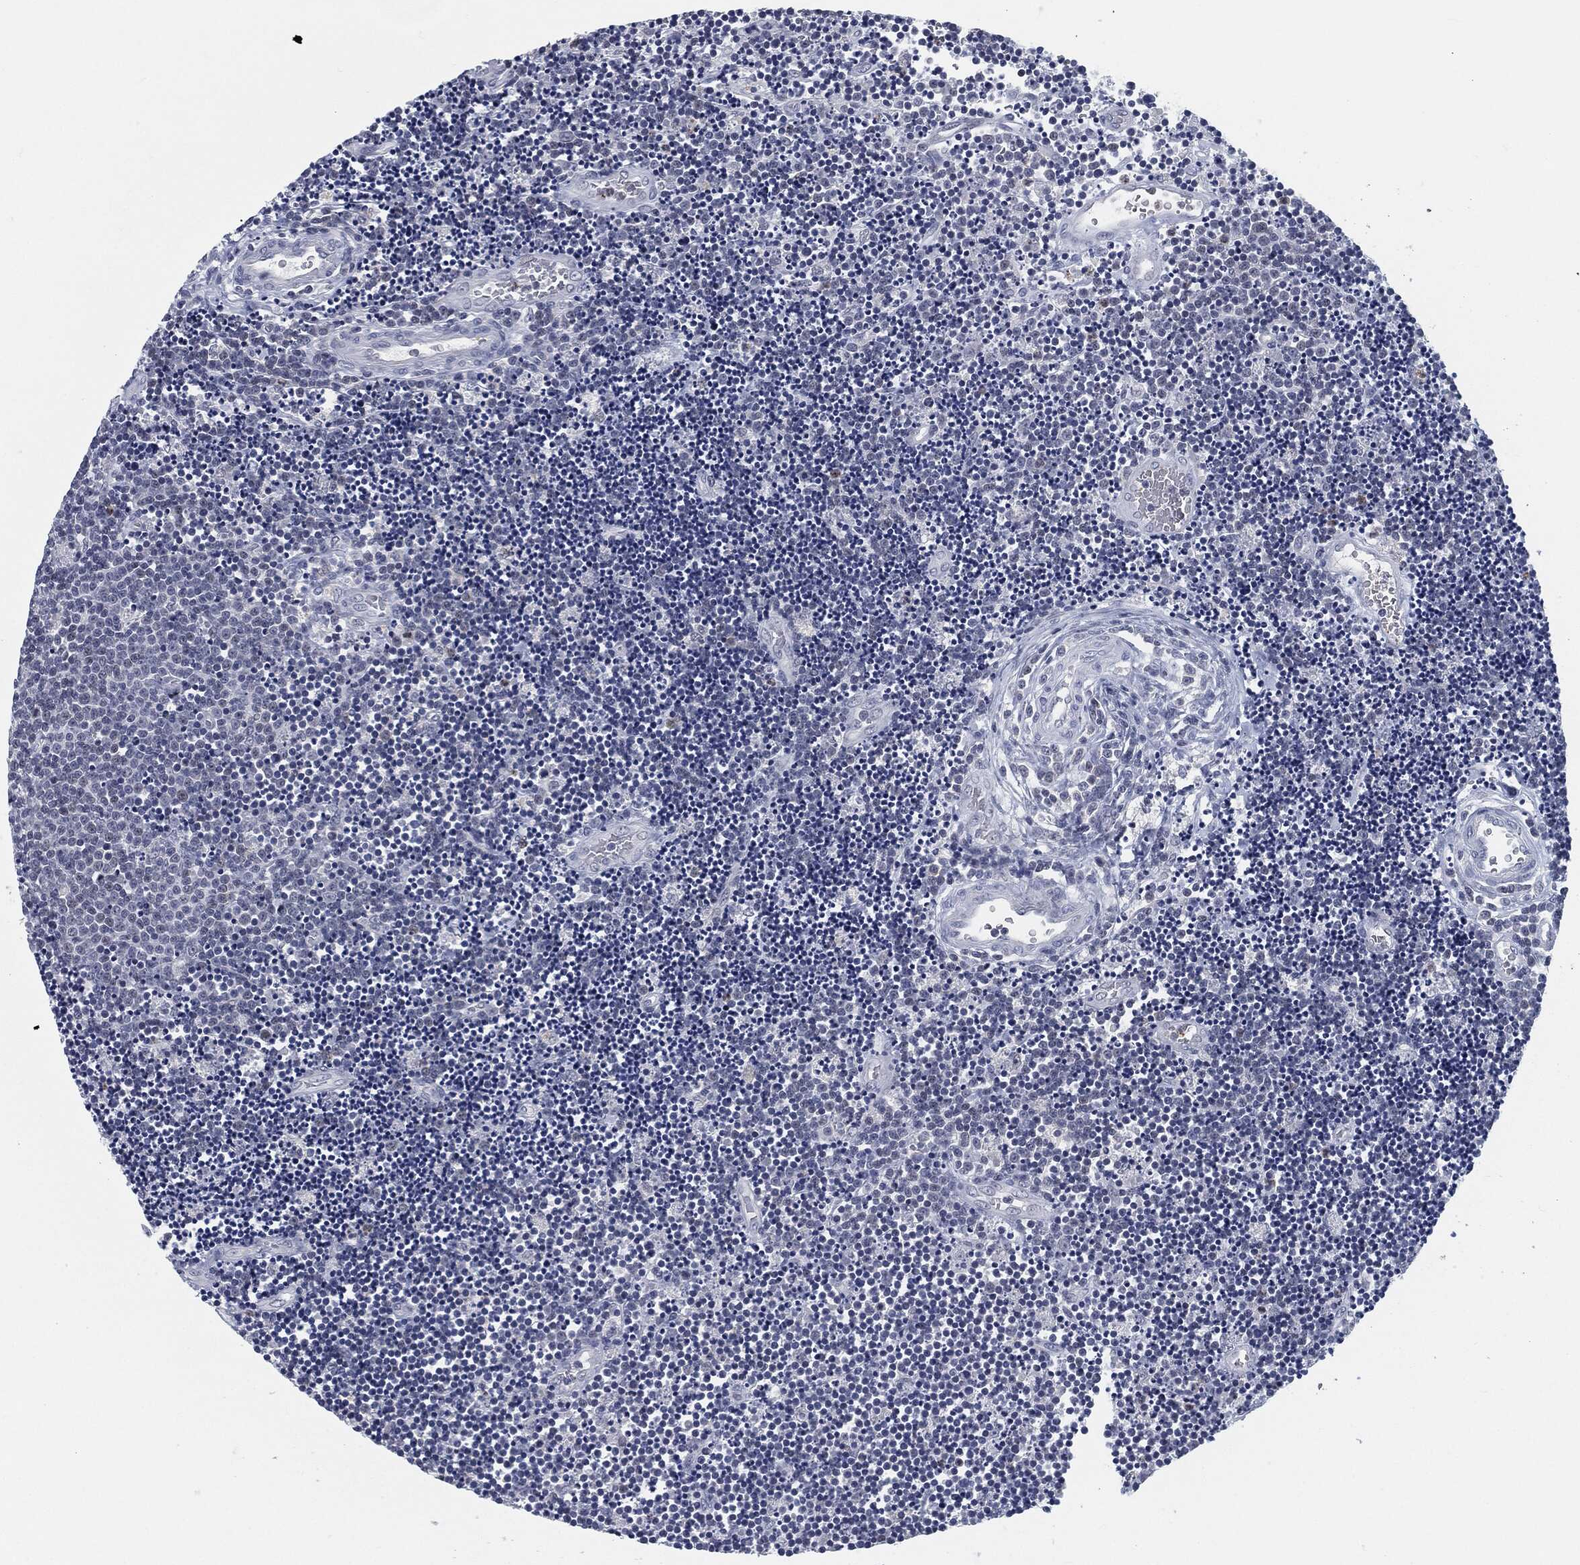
{"staining": {"intensity": "negative", "quantity": "none", "location": "none"}, "tissue": "lymphoma", "cell_type": "Tumor cells", "image_type": "cancer", "snomed": [{"axis": "morphology", "description": "Malignant lymphoma, non-Hodgkin's type, Low grade"}, {"axis": "topography", "description": "Brain"}], "caption": "An IHC histopathology image of lymphoma is shown. There is no staining in tumor cells of lymphoma.", "gene": "PROM1", "patient": {"sex": "female", "age": 66}}